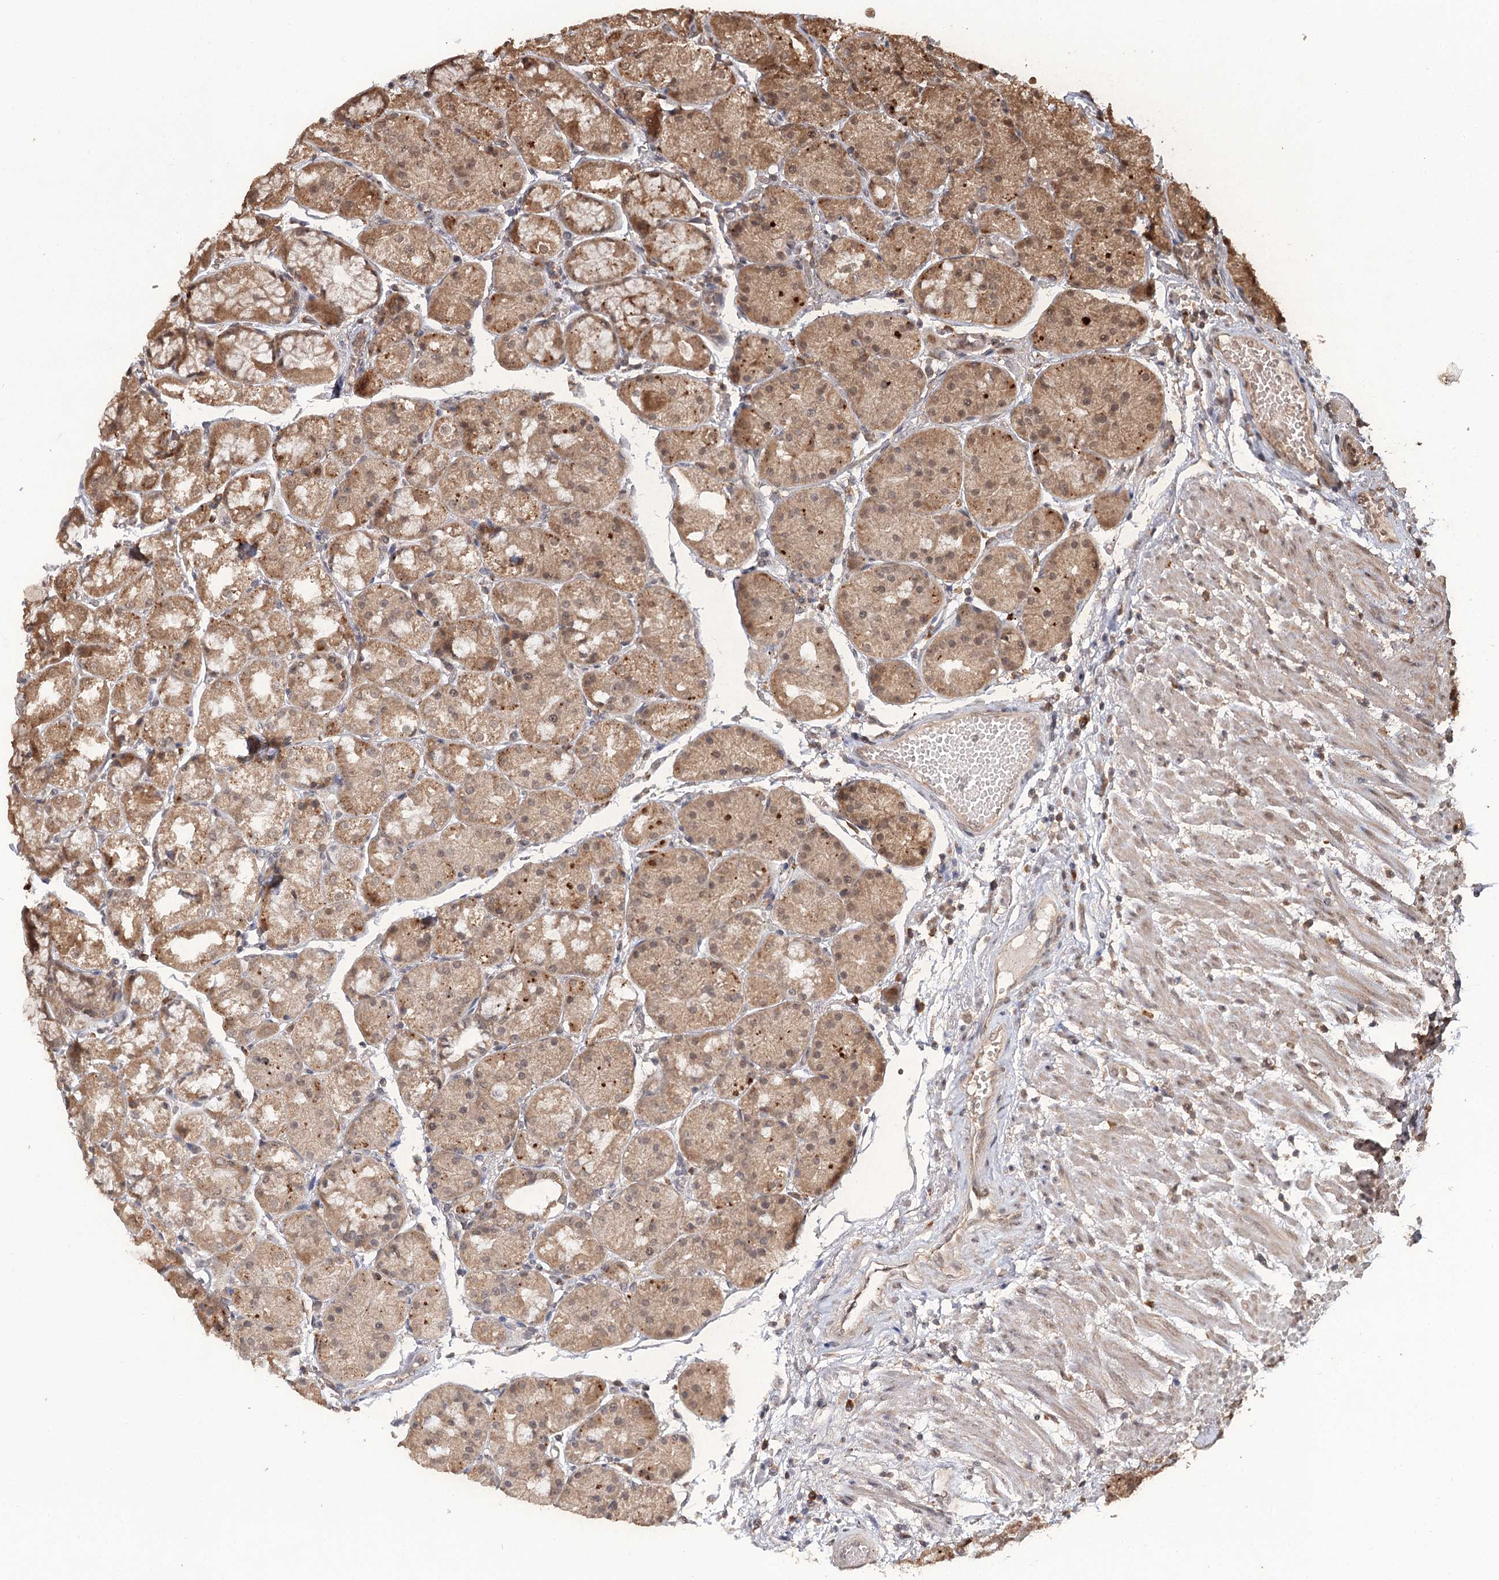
{"staining": {"intensity": "moderate", "quantity": ">75%", "location": "cytoplasmic/membranous,nuclear"}, "tissue": "stomach", "cell_type": "Glandular cells", "image_type": "normal", "snomed": [{"axis": "morphology", "description": "Normal tissue, NOS"}, {"axis": "topography", "description": "Stomach, upper"}], "caption": "Moderate cytoplasmic/membranous,nuclear expression for a protein is present in approximately >75% of glandular cells of normal stomach using immunohistochemistry (IHC).", "gene": "N6AMT1", "patient": {"sex": "male", "age": 72}}